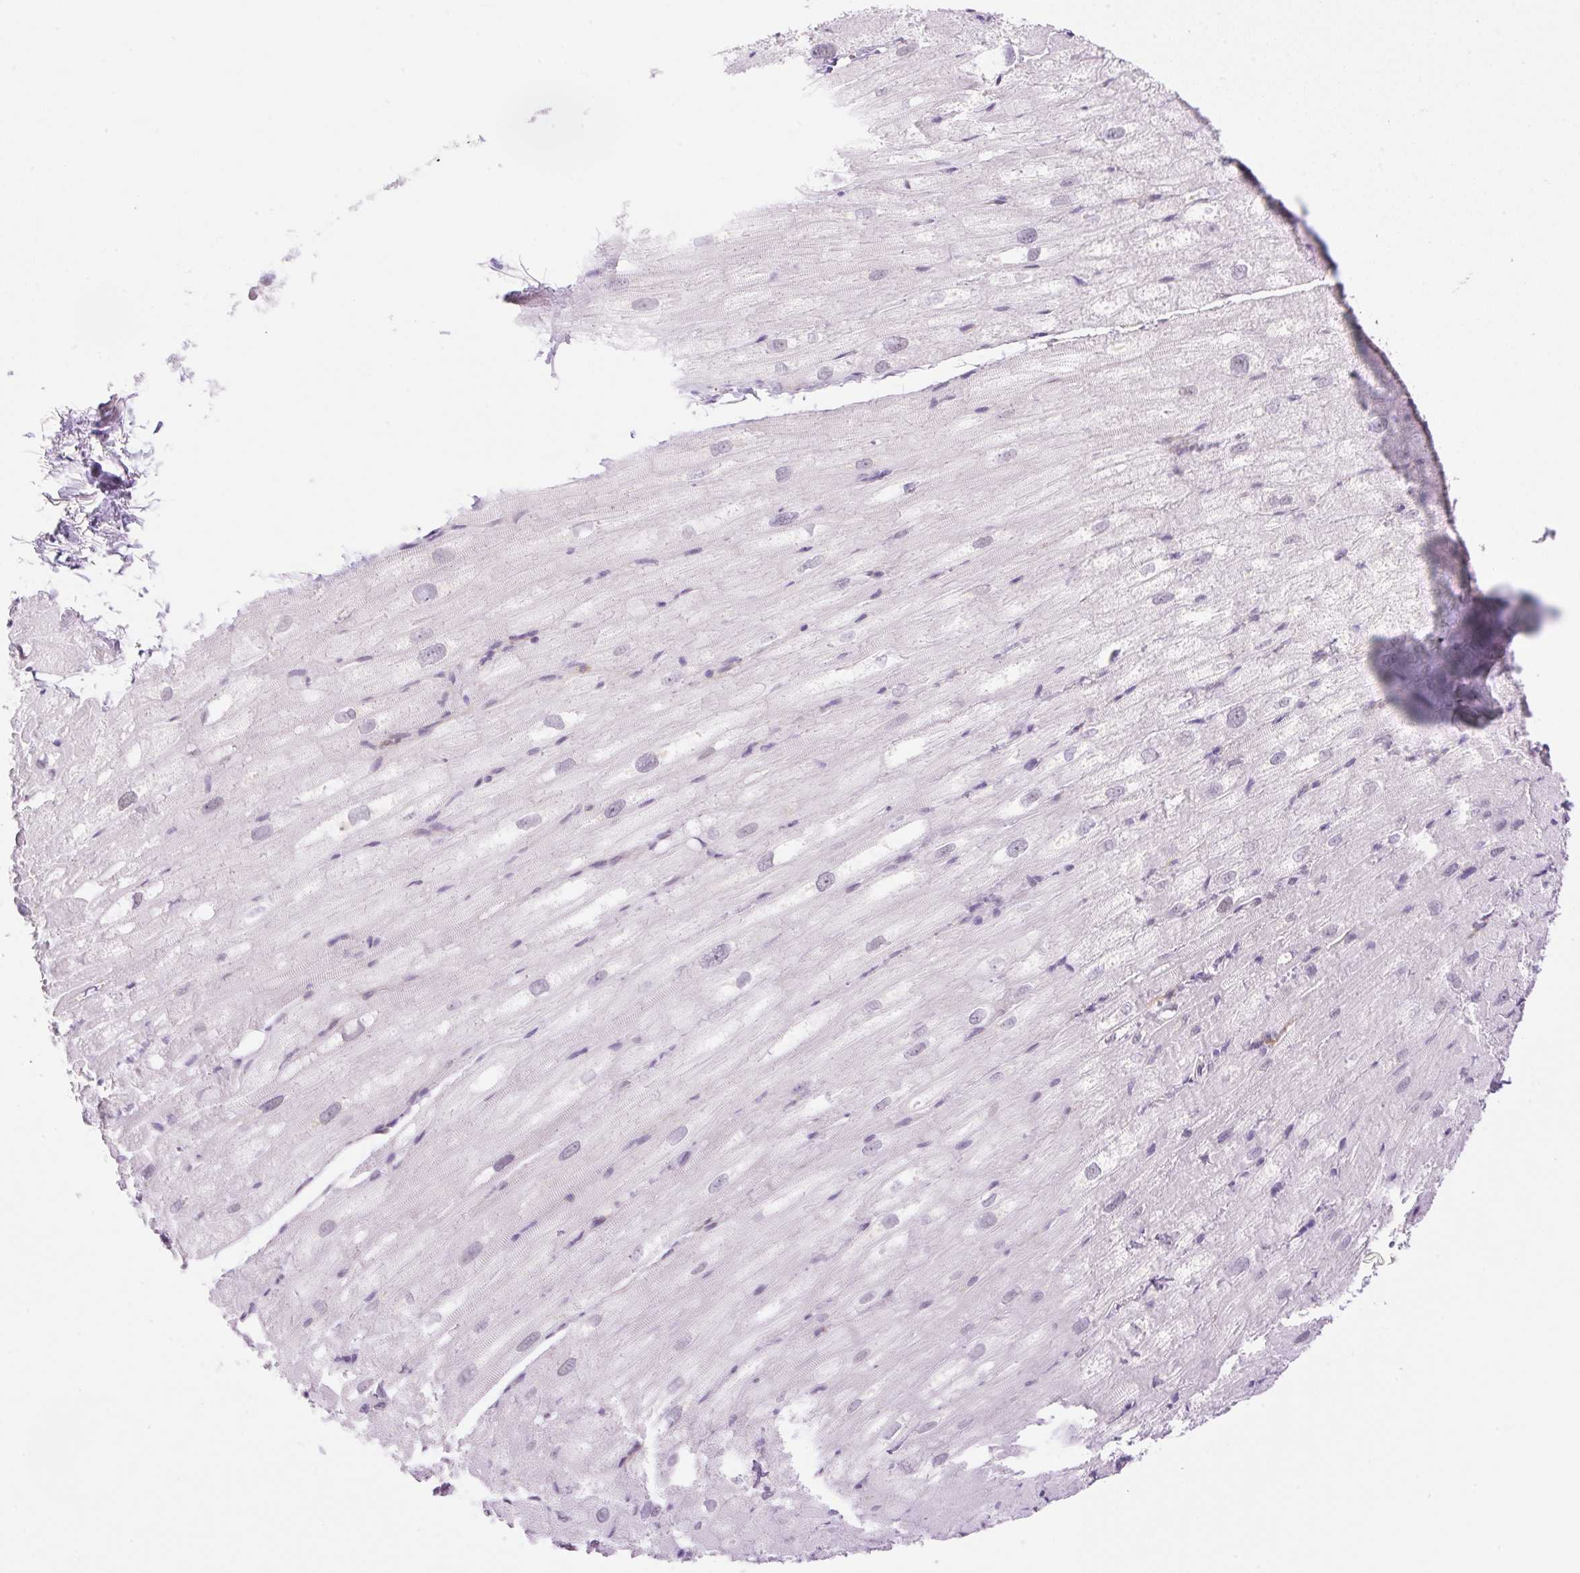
{"staining": {"intensity": "negative", "quantity": "none", "location": "none"}, "tissue": "heart muscle", "cell_type": "Cardiomyocytes", "image_type": "normal", "snomed": [{"axis": "morphology", "description": "Normal tissue, NOS"}, {"axis": "topography", "description": "Heart"}], "caption": "Protein analysis of normal heart muscle reveals no significant positivity in cardiomyocytes.", "gene": "PALM3", "patient": {"sex": "male", "age": 62}}